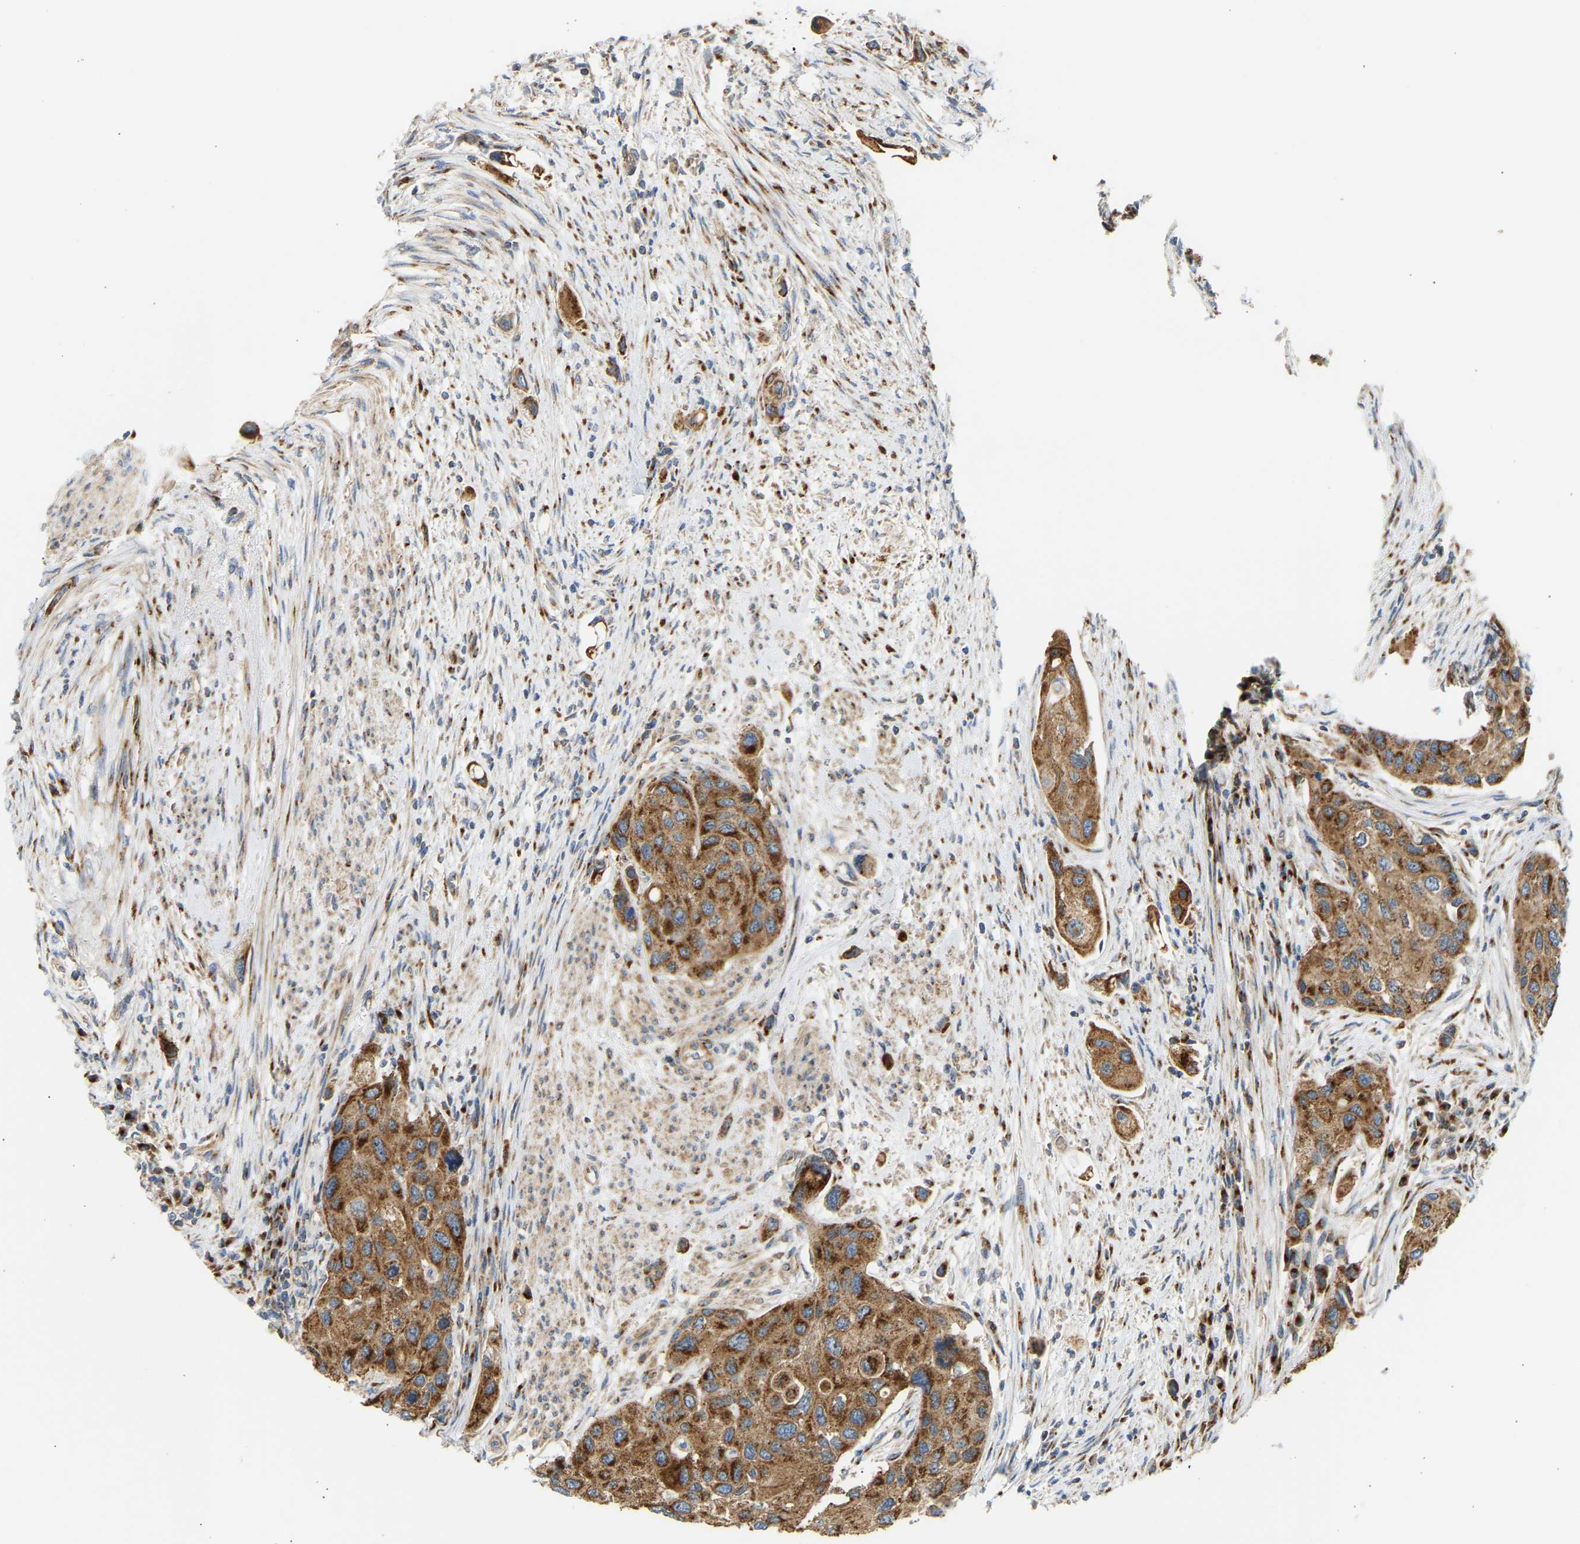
{"staining": {"intensity": "strong", "quantity": ">75%", "location": "cytoplasmic/membranous"}, "tissue": "urothelial cancer", "cell_type": "Tumor cells", "image_type": "cancer", "snomed": [{"axis": "morphology", "description": "Urothelial carcinoma, High grade"}, {"axis": "topography", "description": "Urinary bladder"}], "caption": "Urothelial cancer stained for a protein demonstrates strong cytoplasmic/membranous positivity in tumor cells. (DAB (3,3'-diaminobenzidine) IHC, brown staining for protein, blue staining for nuclei).", "gene": "YIPF2", "patient": {"sex": "female", "age": 56}}